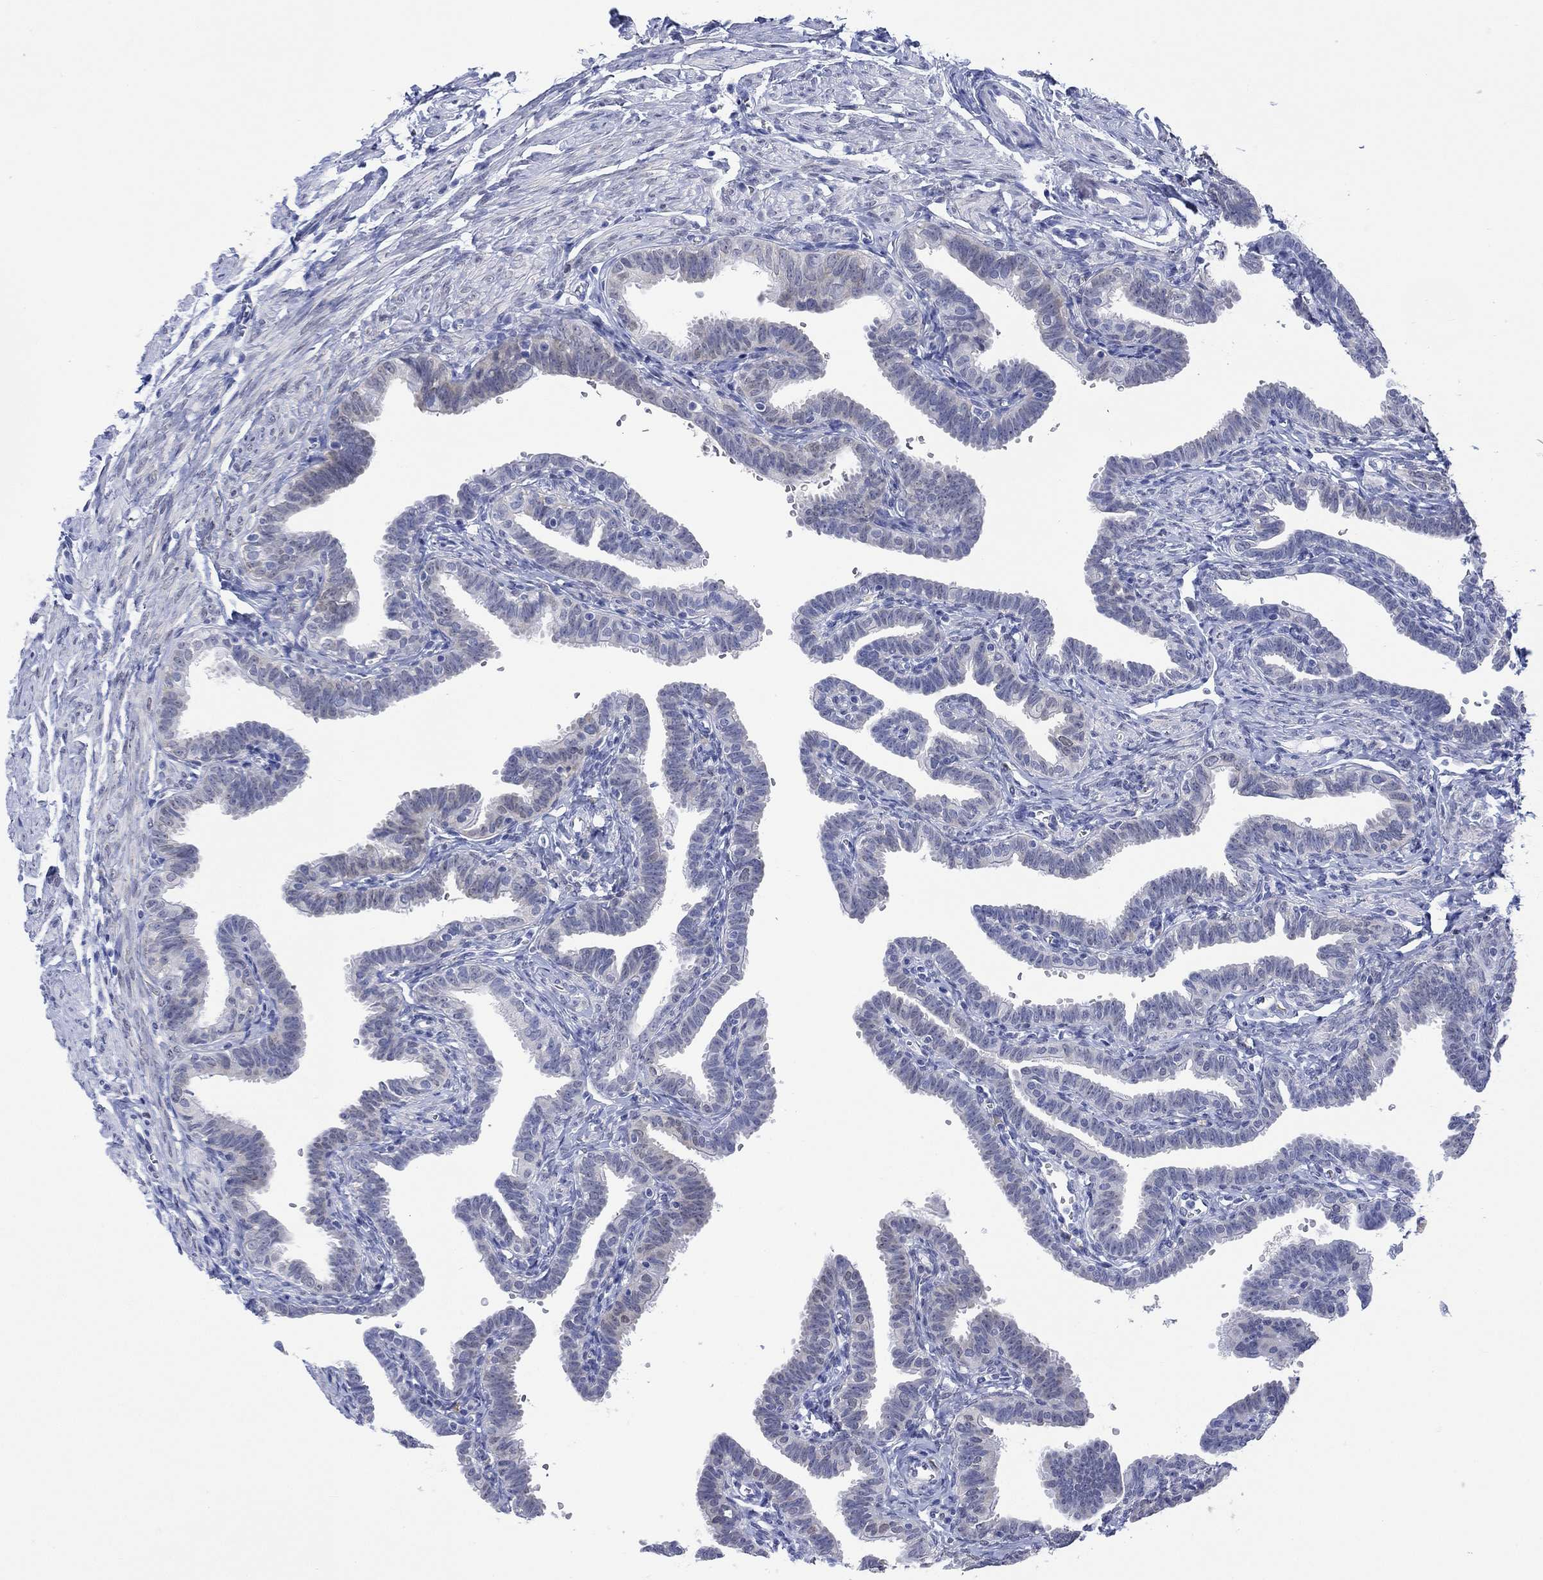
{"staining": {"intensity": "weak", "quantity": "<25%", "location": "cytoplasmic/membranous"}, "tissue": "fallopian tube", "cell_type": "Glandular cells", "image_type": "normal", "snomed": [{"axis": "morphology", "description": "Normal tissue, NOS"}, {"axis": "topography", "description": "Fallopian tube"}, {"axis": "topography", "description": "Ovary"}], "caption": "Human fallopian tube stained for a protein using immunohistochemistry demonstrates no staining in glandular cells.", "gene": "MSI1", "patient": {"sex": "female", "age": 57}}